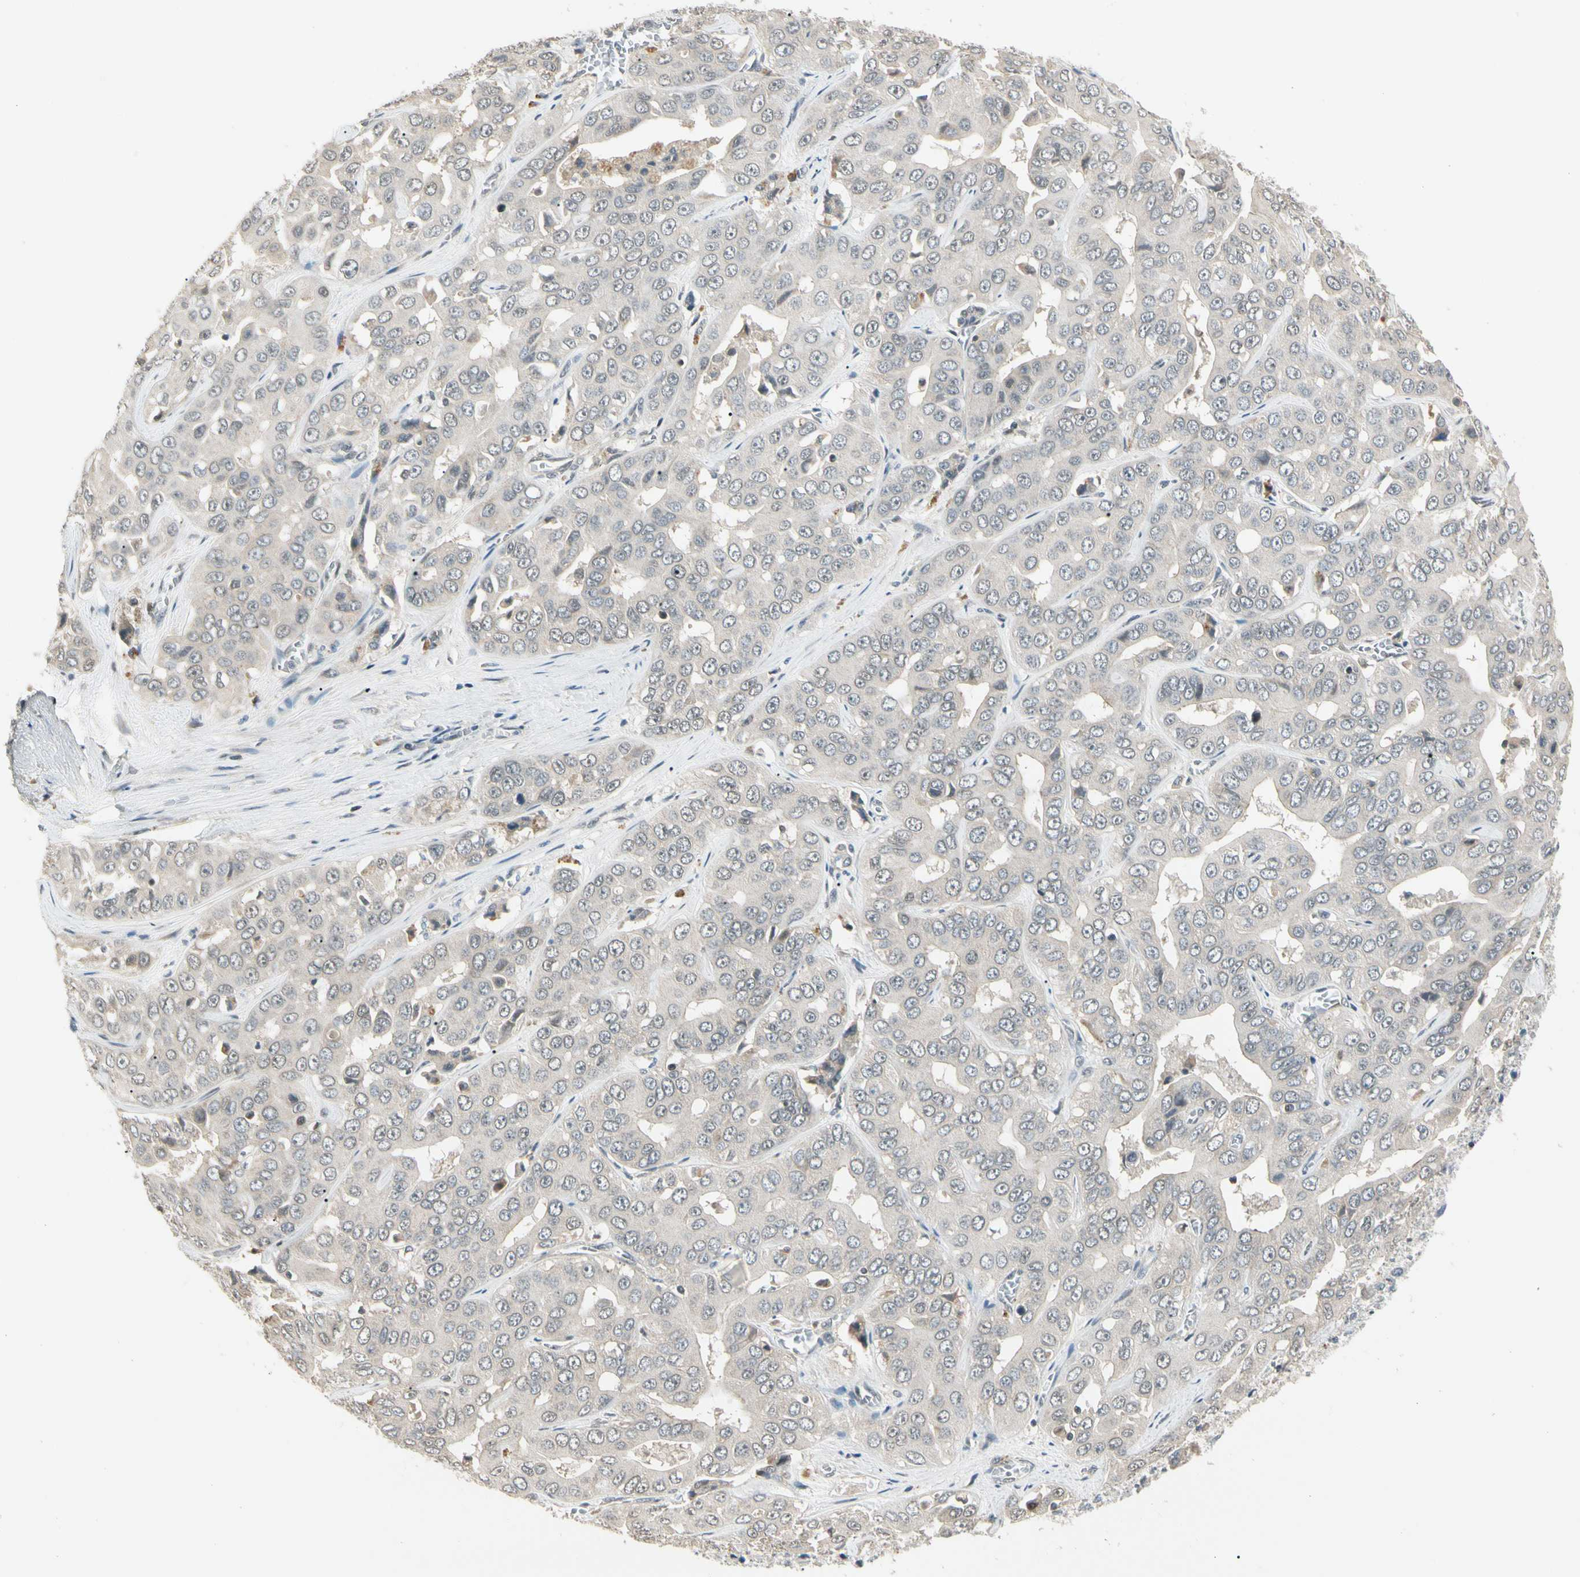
{"staining": {"intensity": "weak", "quantity": "<25%", "location": "cytoplasmic/membranous"}, "tissue": "liver cancer", "cell_type": "Tumor cells", "image_type": "cancer", "snomed": [{"axis": "morphology", "description": "Cholangiocarcinoma"}, {"axis": "topography", "description": "Liver"}], "caption": "Immunohistochemistry (IHC) of cholangiocarcinoma (liver) exhibits no expression in tumor cells.", "gene": "ZSCAN12", "patient": {"sex": "female", "age": 52}}